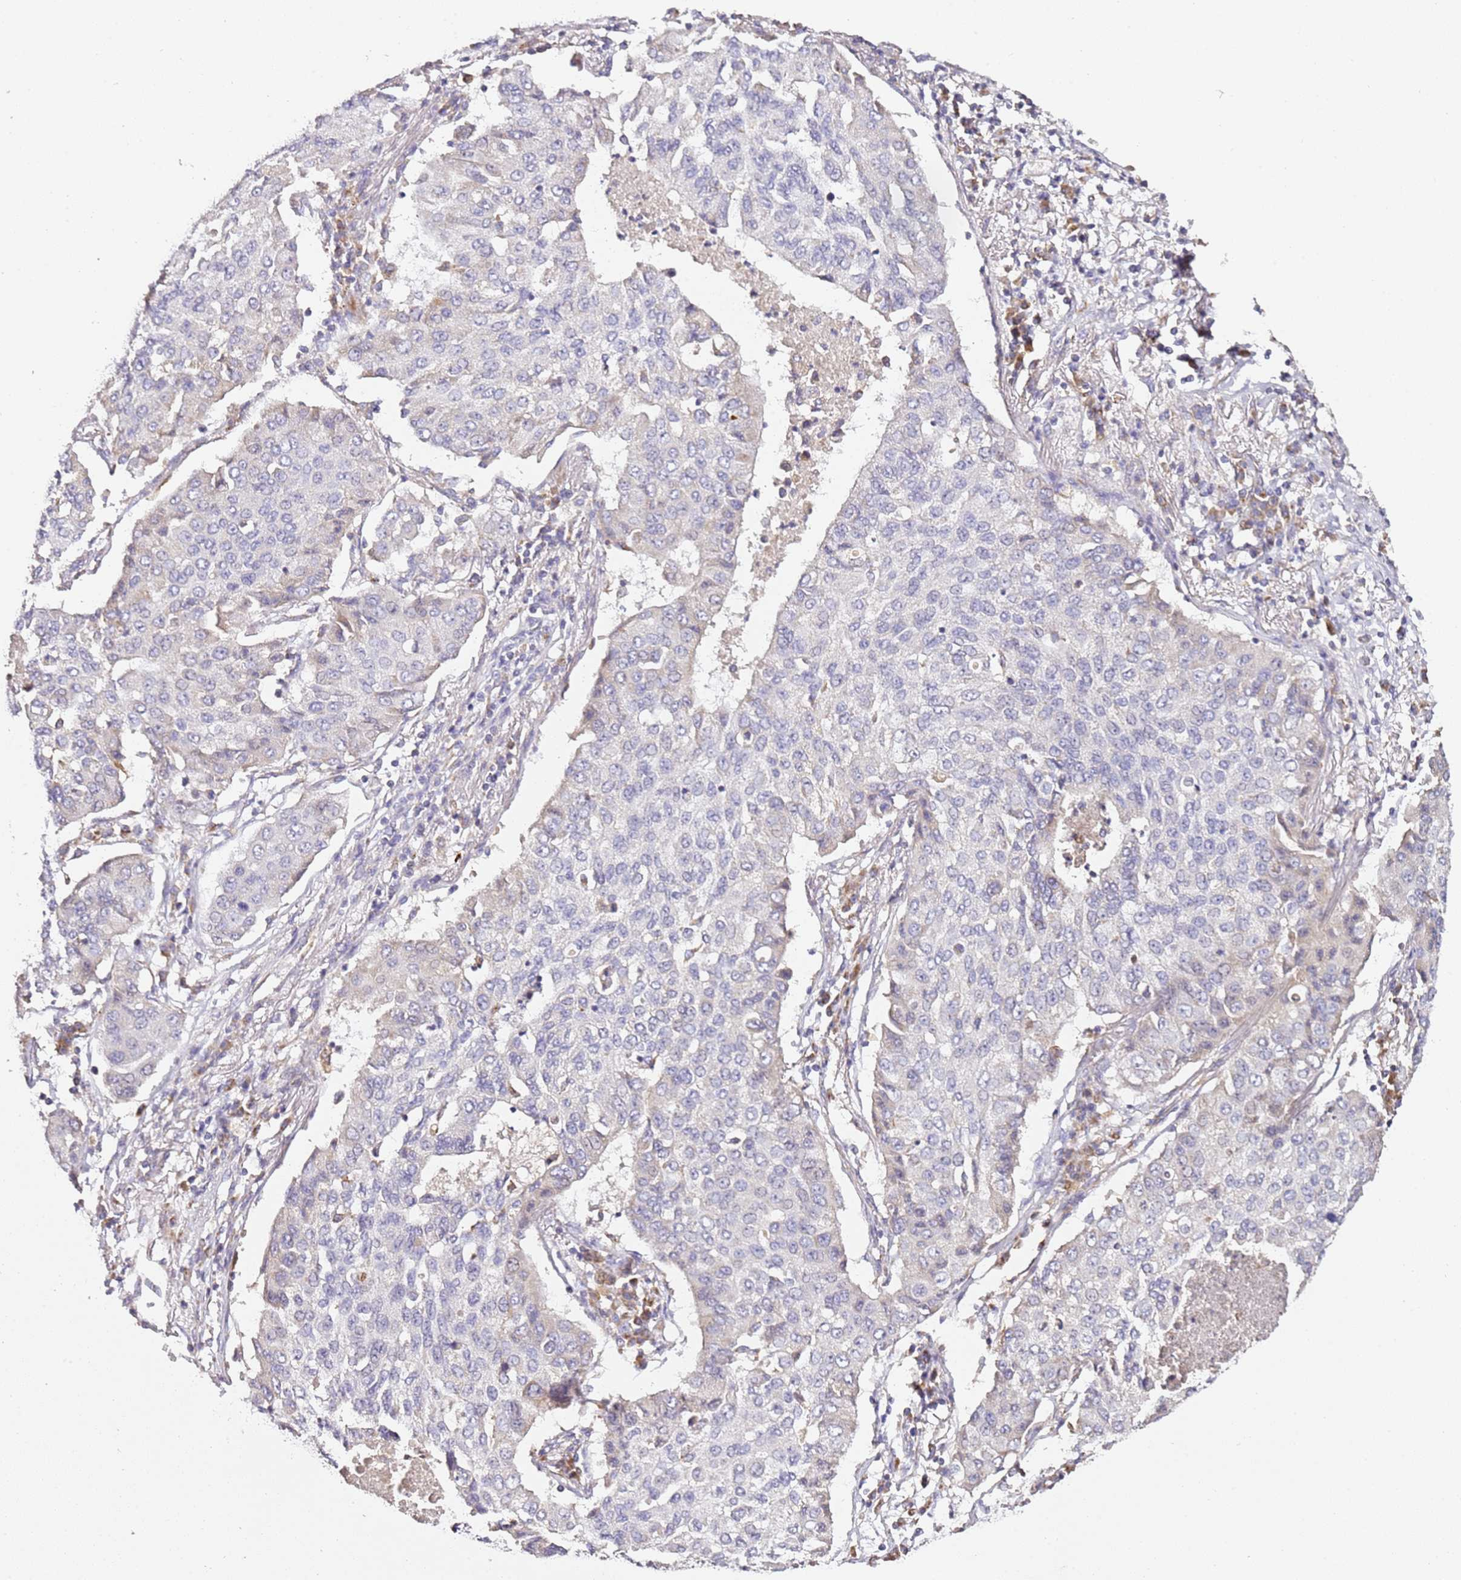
{"staining": {"intensity": "negative", "quantity": "none", "location": "none"}, "tissue": "lung cancer", "cell_type": "Tumor cells", "image_type": "cancer", "snomed": [{"axis": "morphology", "description": "Squamous cell carcinoma, NOS"}, {"axis": "topography", "description": "Lung"}], "caption": "The image displays no staining of tumor cells in lung cancer.", "gene": "OR2B11", "patient": {"sex": "male", "age": 74}}